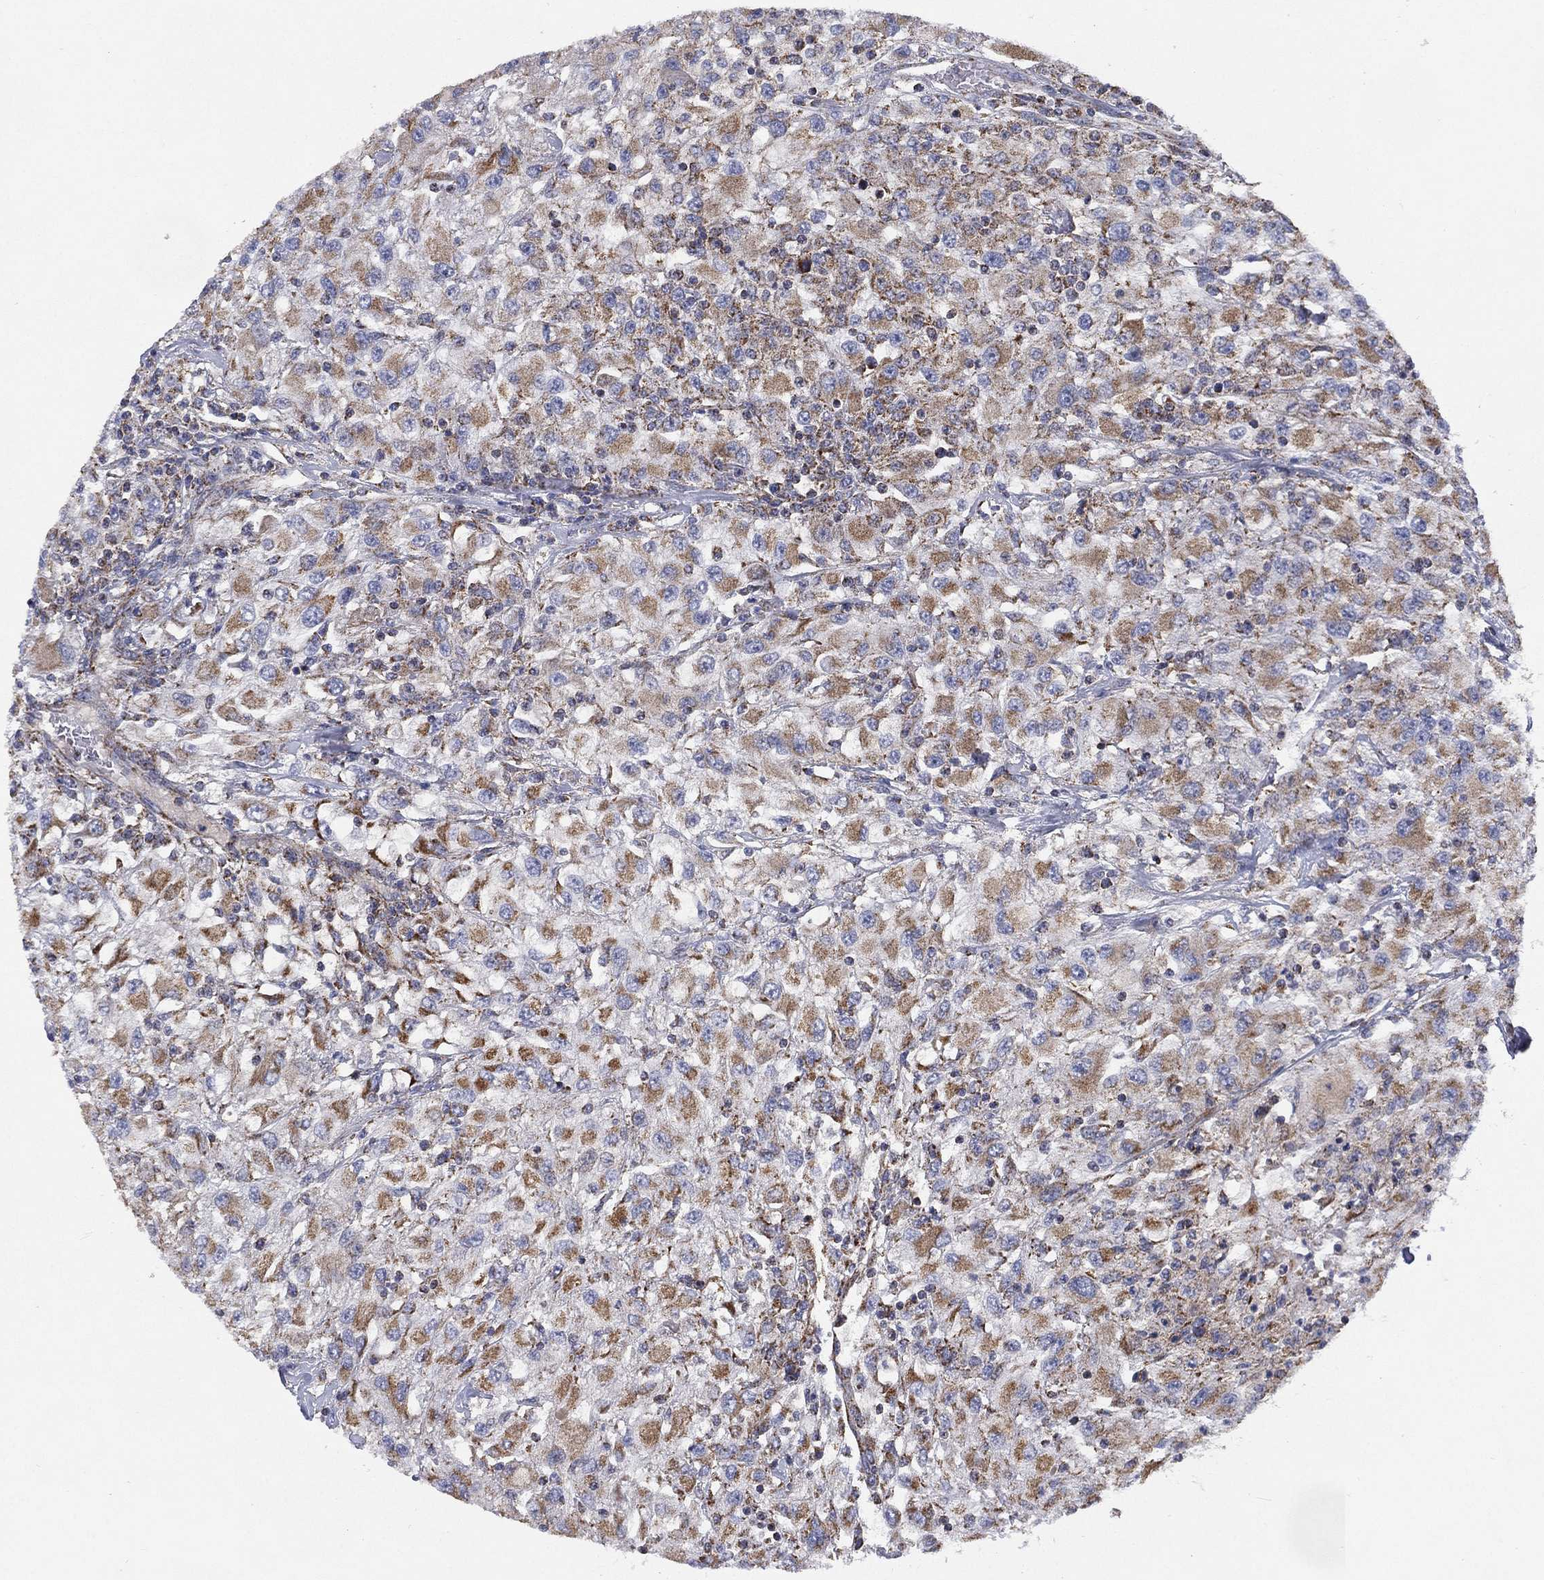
{"staining": {"intensity": "moderate", "quantity": ">75%", "location": "cytoplasmic/membranous"}, "tissue": "renal cancer", "cell_type": "Tumor cells", "image_type": "cancer", "snomed": [{"axis": "morphology", "description": "Adenocarcinoma, NOS"}, {"axis": "topography", "description": "Kidney"}], "caption": "Renal cancer stained for a protein (brown) demonstrates moderate cytoplasmic/membranous positive positivity in about >75% of tumor cells.", "gene": "PPP2R5A", "patient": {"sex": "female", "age": 67}}